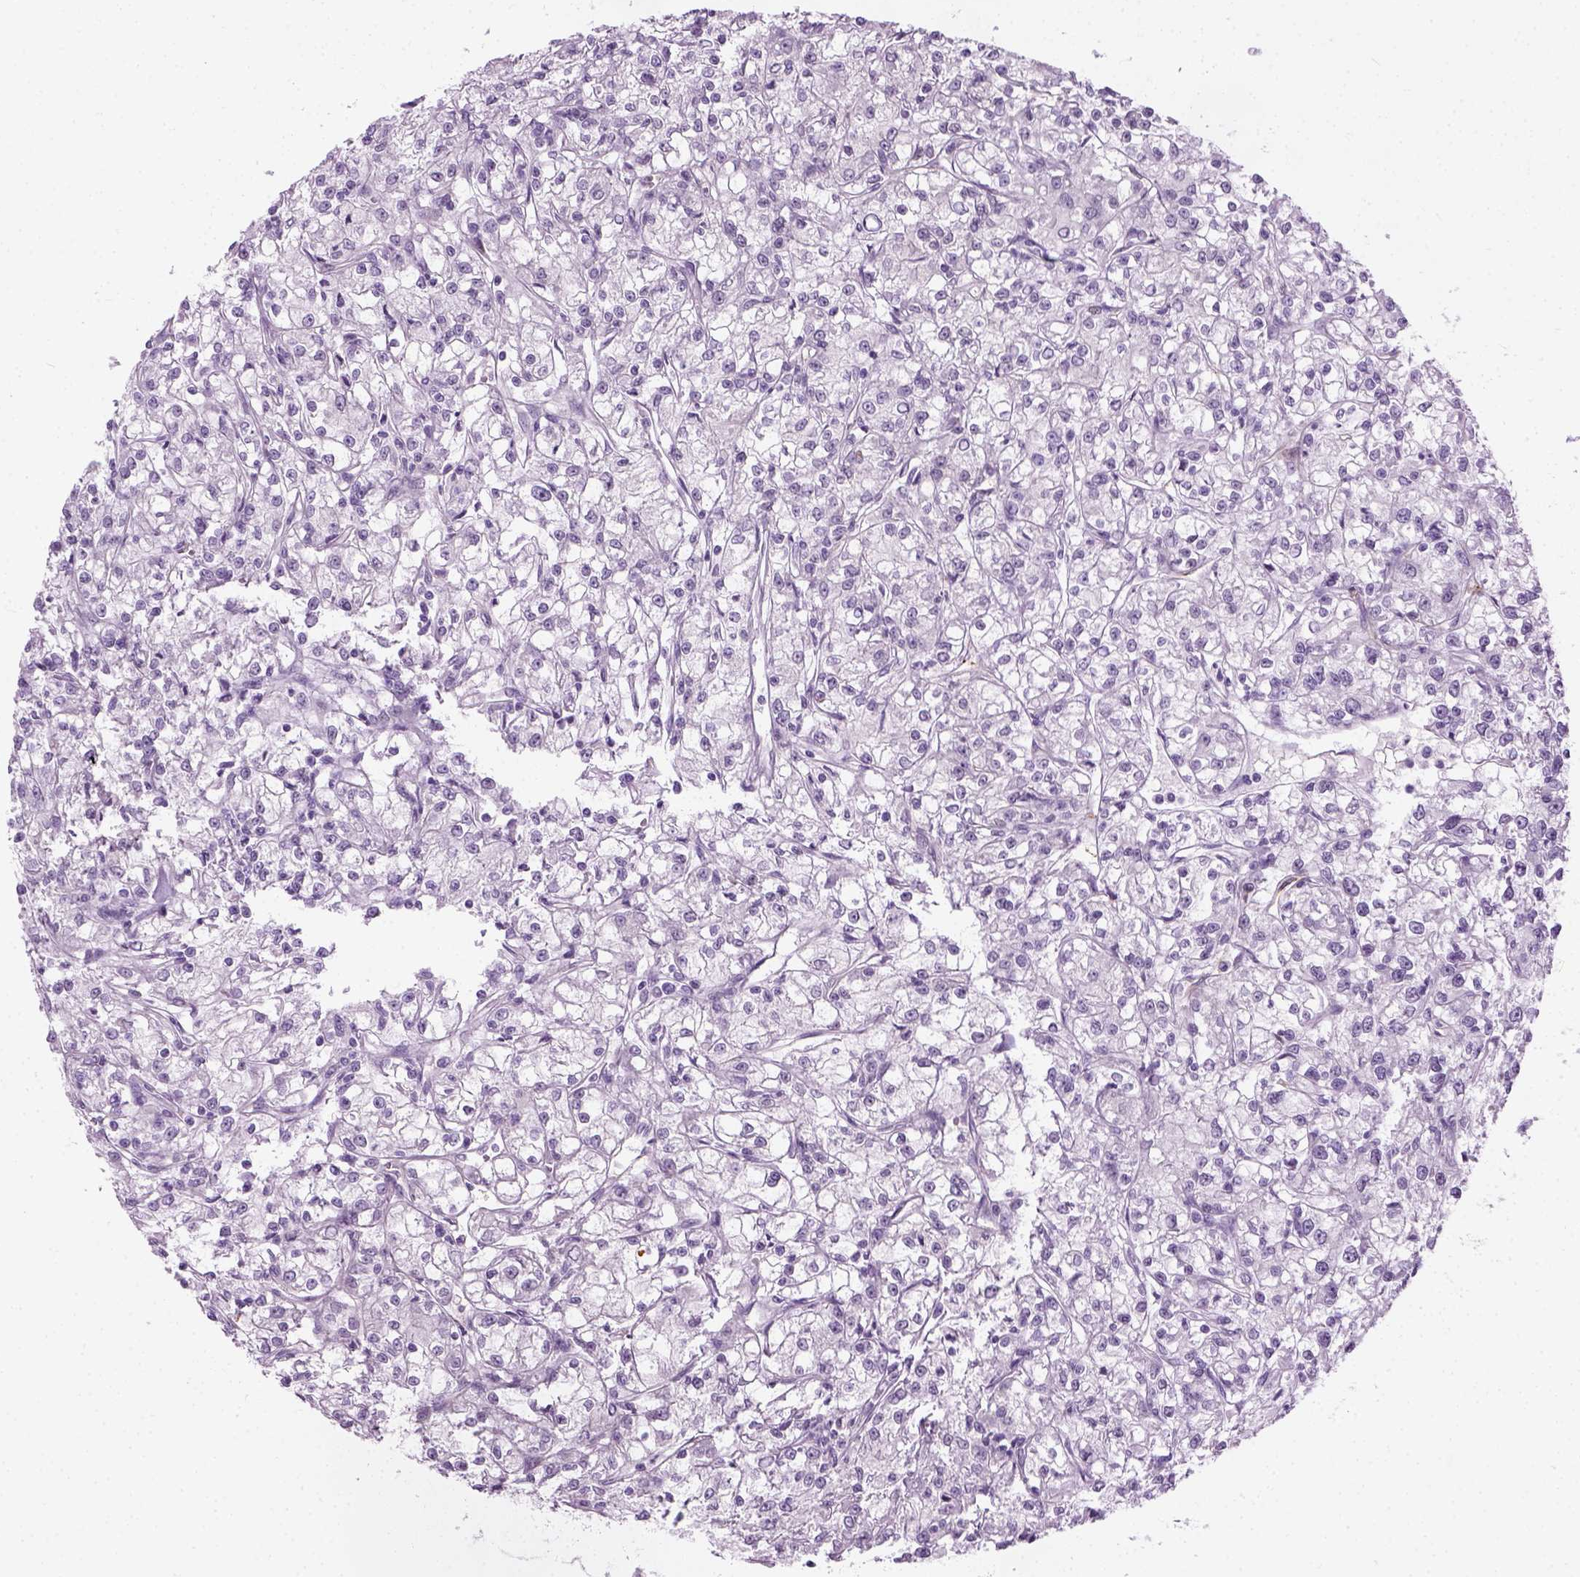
{"staining": {"intensity": "negative", "quantity": "none", "location": "none"}, "tissue": "renal cancer", "cell_type": "Tumor cells", "image_type": "cancer", "snomed": [{"axis": "morphology", "description": "Adenocarcinoma, NOS"}, {"axis": "topography", "description": "Kidney"}], "caption": "Immunohistochemistry (IHC) image of neoplastic tissue: human adenocarcinoma (renal) stained with DAB reveals no significant protein positivity in tumor cells.", "gene": "CIBAR2", "patient": {"sex": "female", "age": 59}}